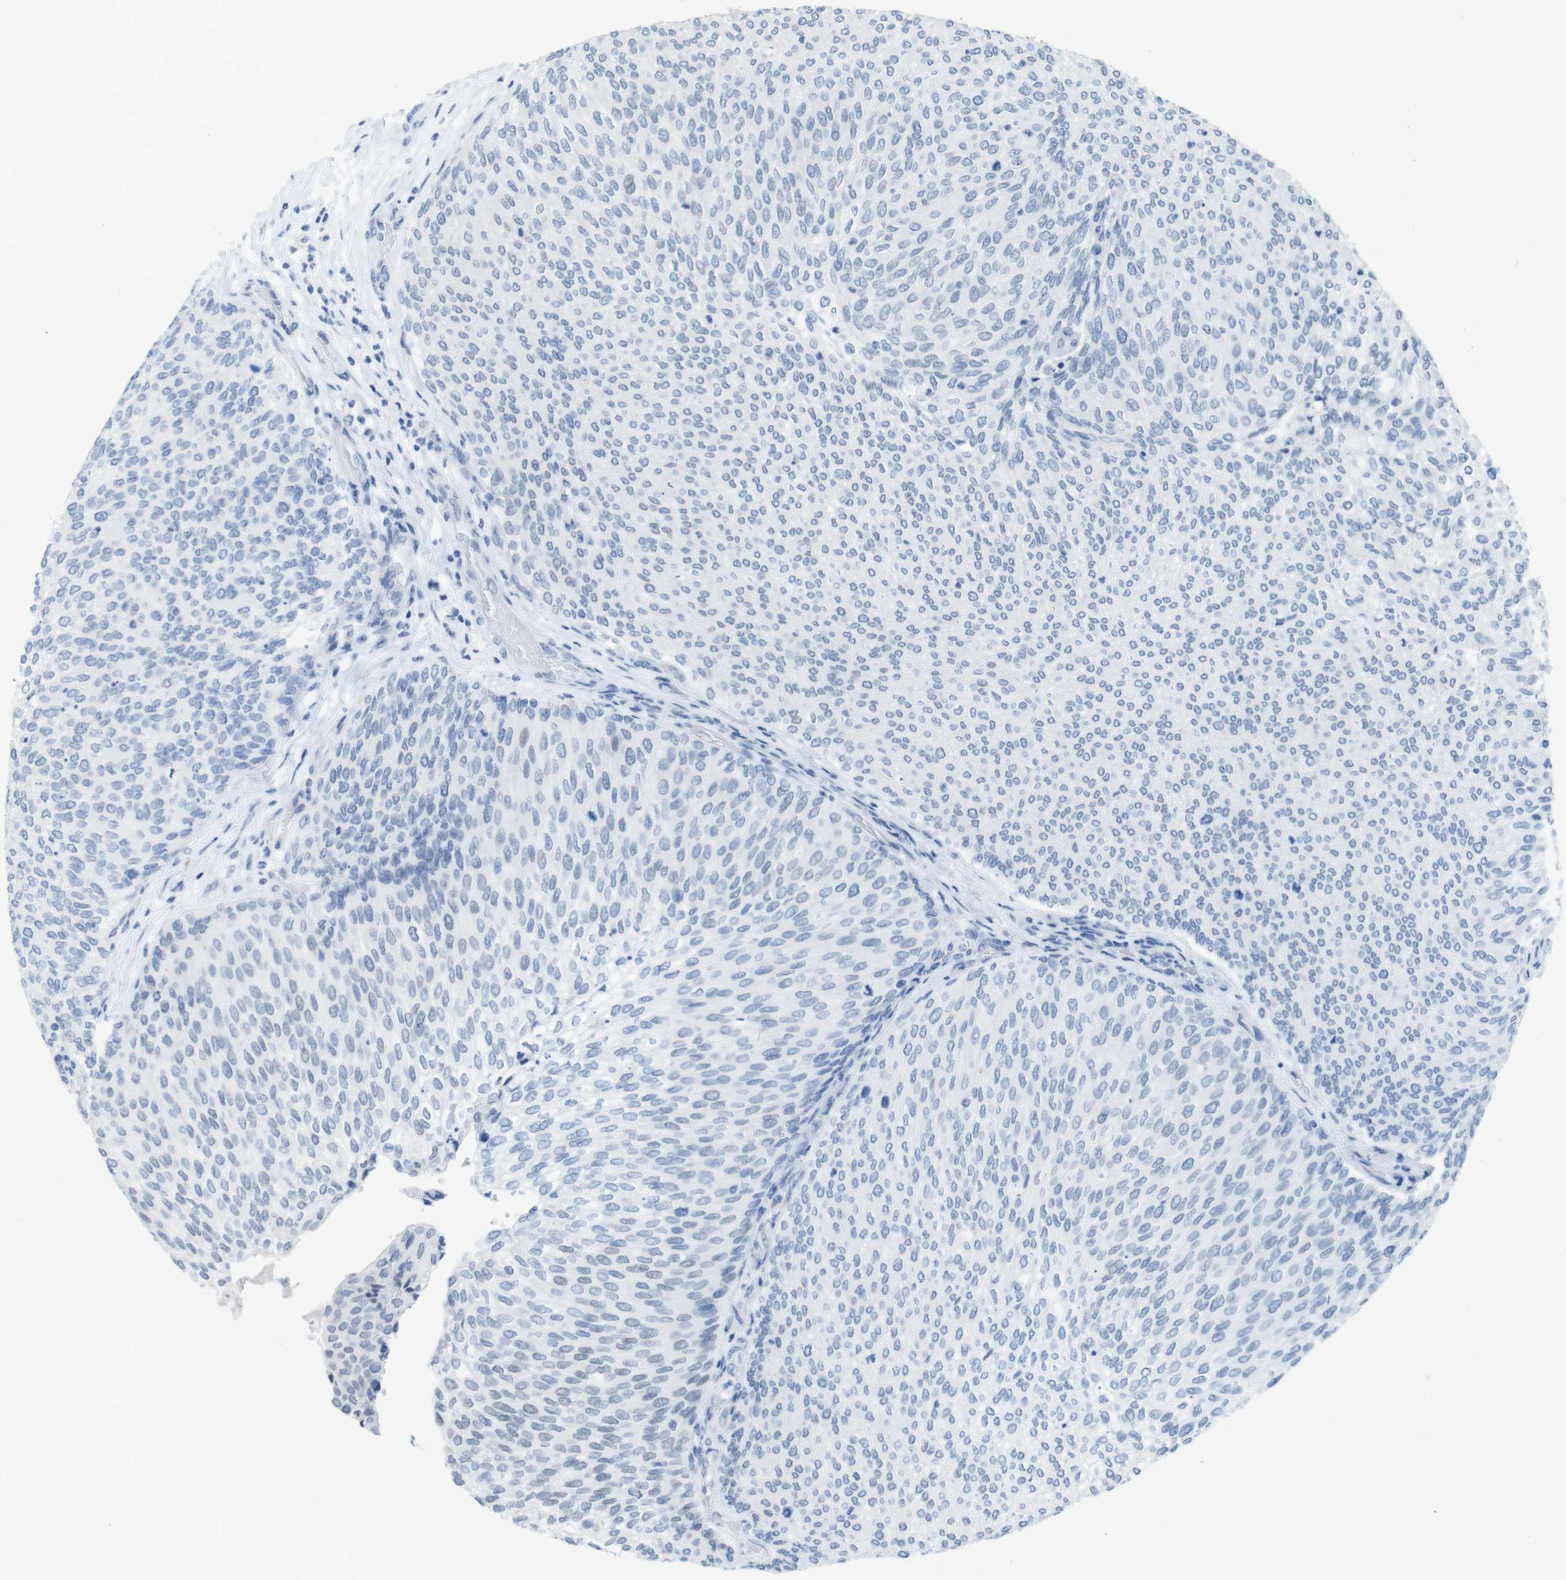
{"staining": {"intensity": "negative", "quantity": "none", "location": "none"}, "tissue": "urothelial cancer", "cell_type": "Tumor cells", "image_type": "cancer", "snomed": [{"axis": "morphology", "description": "Urothelial carcinoma, Low grade"}, {"axis": "topography", "description": "Urinary bladder"}], "caption": "This is an immunohistochemistry photomicrograph of urothelial cancer. There is no positivity in tumor cells.", "gene": "OPN1SW", "patient": {"sex": "female", "age": 79}}